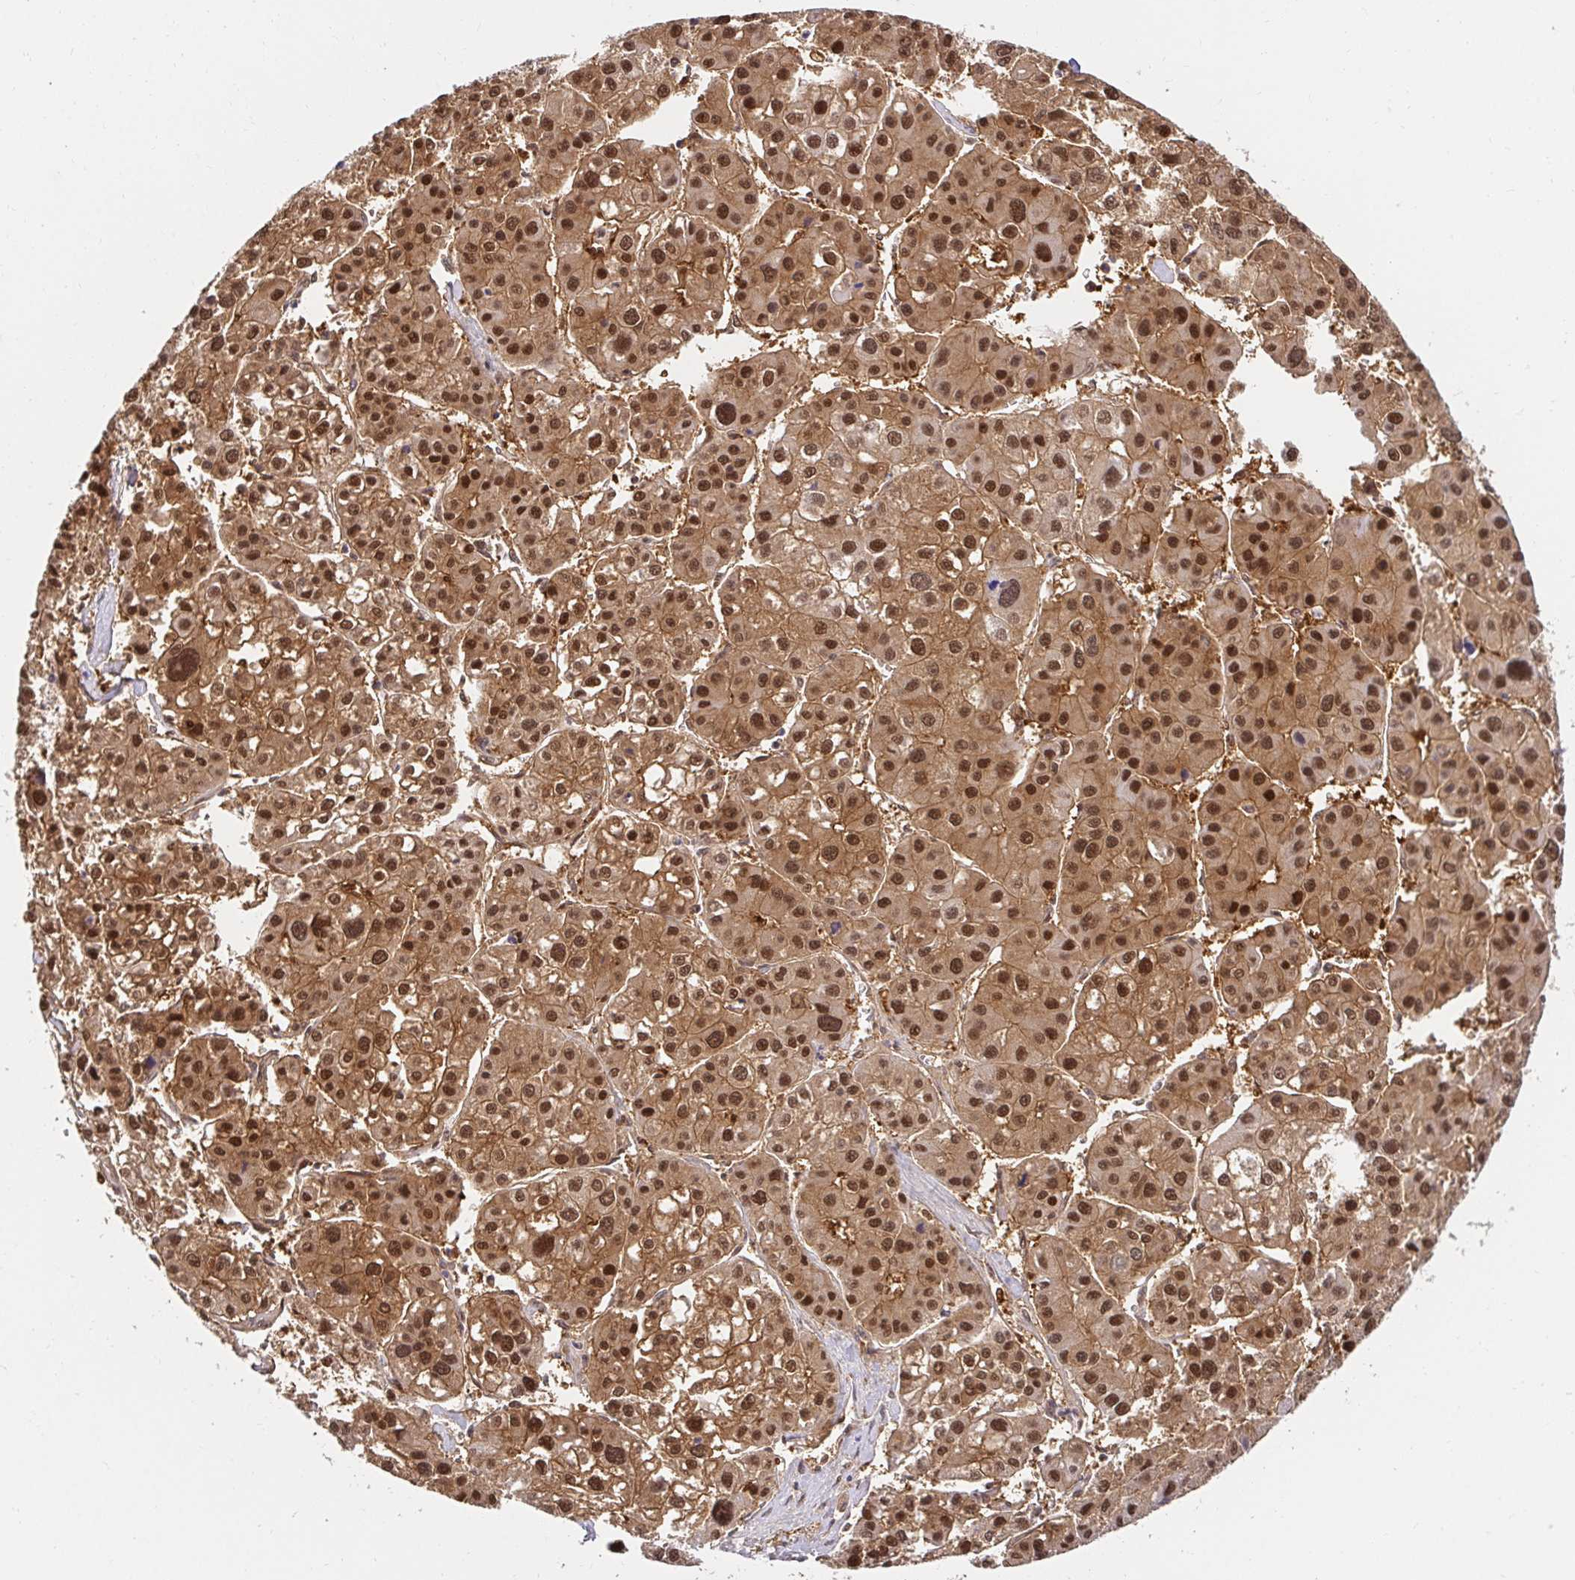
{"staining": {"intensity": "moderate", "quantity": ">75%", "location": "cytoplasmic/membranous,nuclear"}, "tissue": "liver cancer", "cell_type": "Tumor cells", "image_type": "cancer", "snomed": [{"axis": "morphology", "description": "Carcinoma, Hepatocellular, NOS"}, {"axis": "topography", "description": "Liver"}], "caption": "This photomicrograph reveals liver cancer (hepatocellular carcinoma) stained with IHC to label a protein in brown. The cytoplasmic/membranous and nuclear of tumor cells show moderate positivity for the protein. Nuclei are counter-stained blue.", "gene": "PSMA4", "patient": {"sex": "male", "age": 73}}